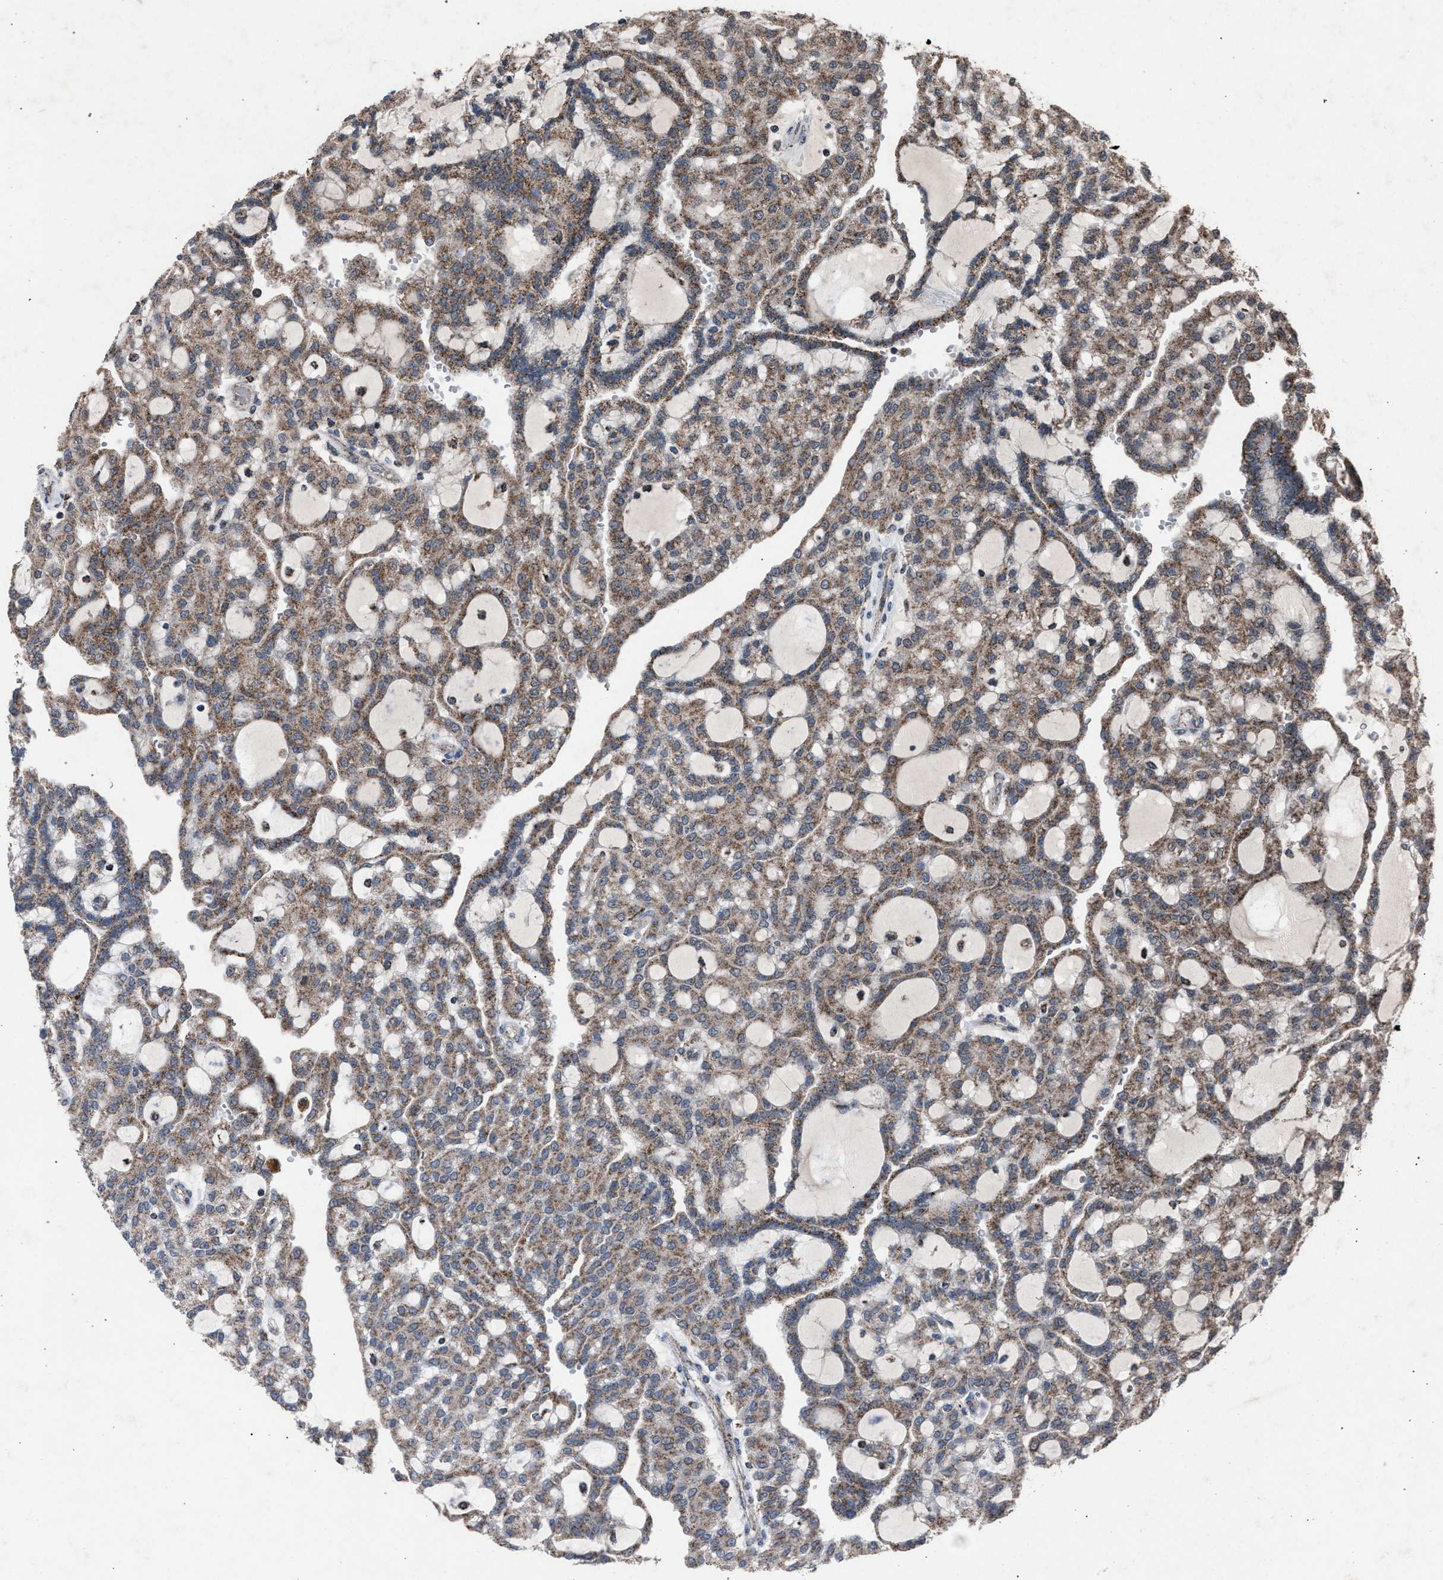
{"staining": {"intensity": "moderate", "quantity": ">75%", "location": "cytoplasmic/membranous"}, "tissue": "renal cancer", "cell_type": "Tumor cells", "image_type": "cancer", "snomed": [{"axis": "morphology", "description": "Adenocarcinoma, NOS"}, {"axis": "topography", "description": "Kidney"}], "caption": "Moderate cytoplasmic/membranous protein staining is appreciated in approximately >75% of tumor cells in renal cancer.", "gene": "HSD17B4", "patient": {"sex": "male", "age": 63}}